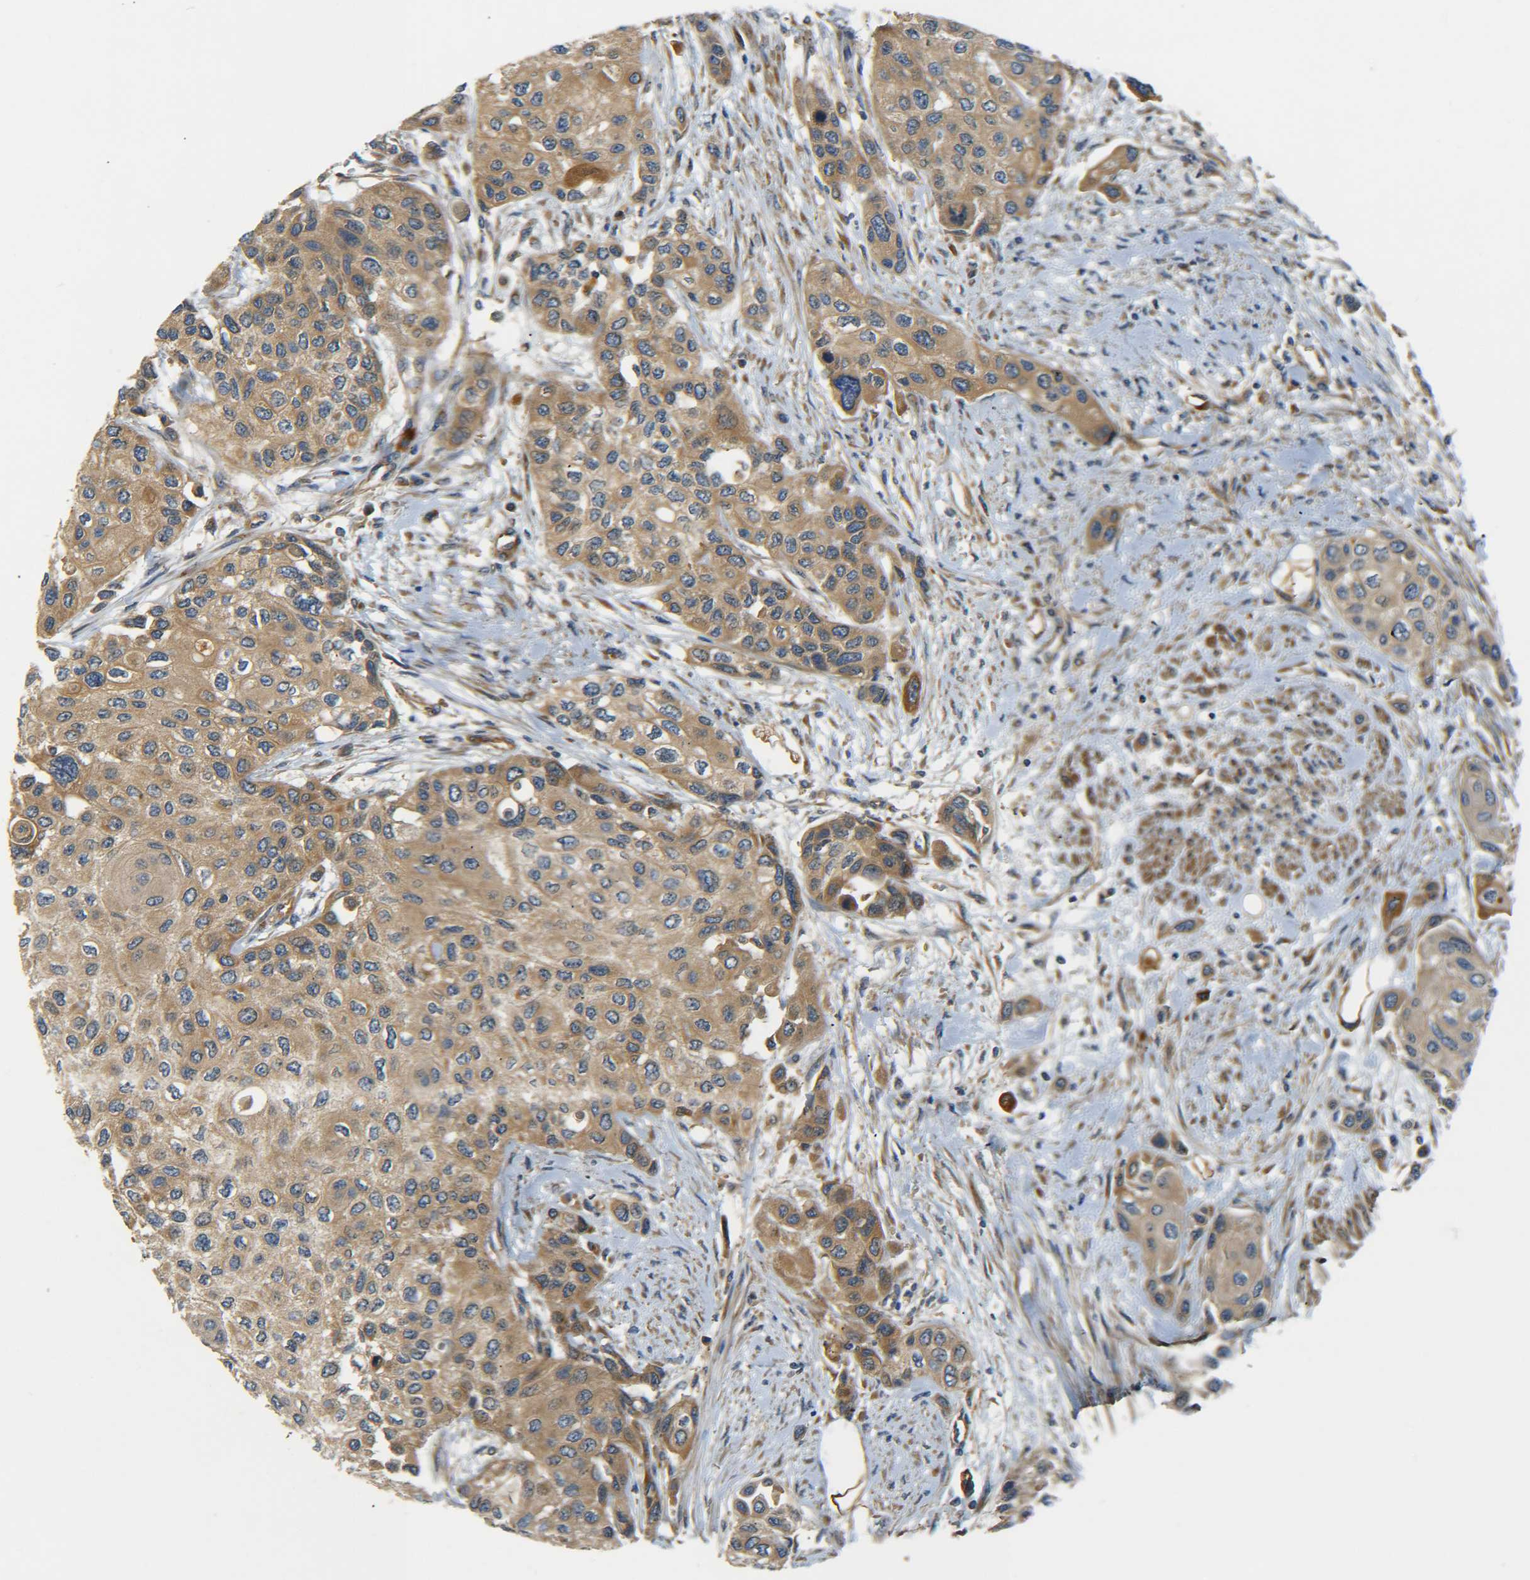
{"staining": {"intensity": "moderate", "quantity": ">75%", "location": "cytoplasmic/membranous"}, "tissue": "urothelial cancer", "cell_type": "Tumor cells", "image_type": "cancer", "snomed": [{"axis": "morphology", "description": "Urothelial carcinoma, High grade"}, {"axis": "topography", "description": "Urinary bladder"}], "caption": "Urothelial cancer stained with a protein marker demonstrates moderate staining in tumor cells.", "gene": "LRCH3", "patient": {"sex": "female", "age": 56}}